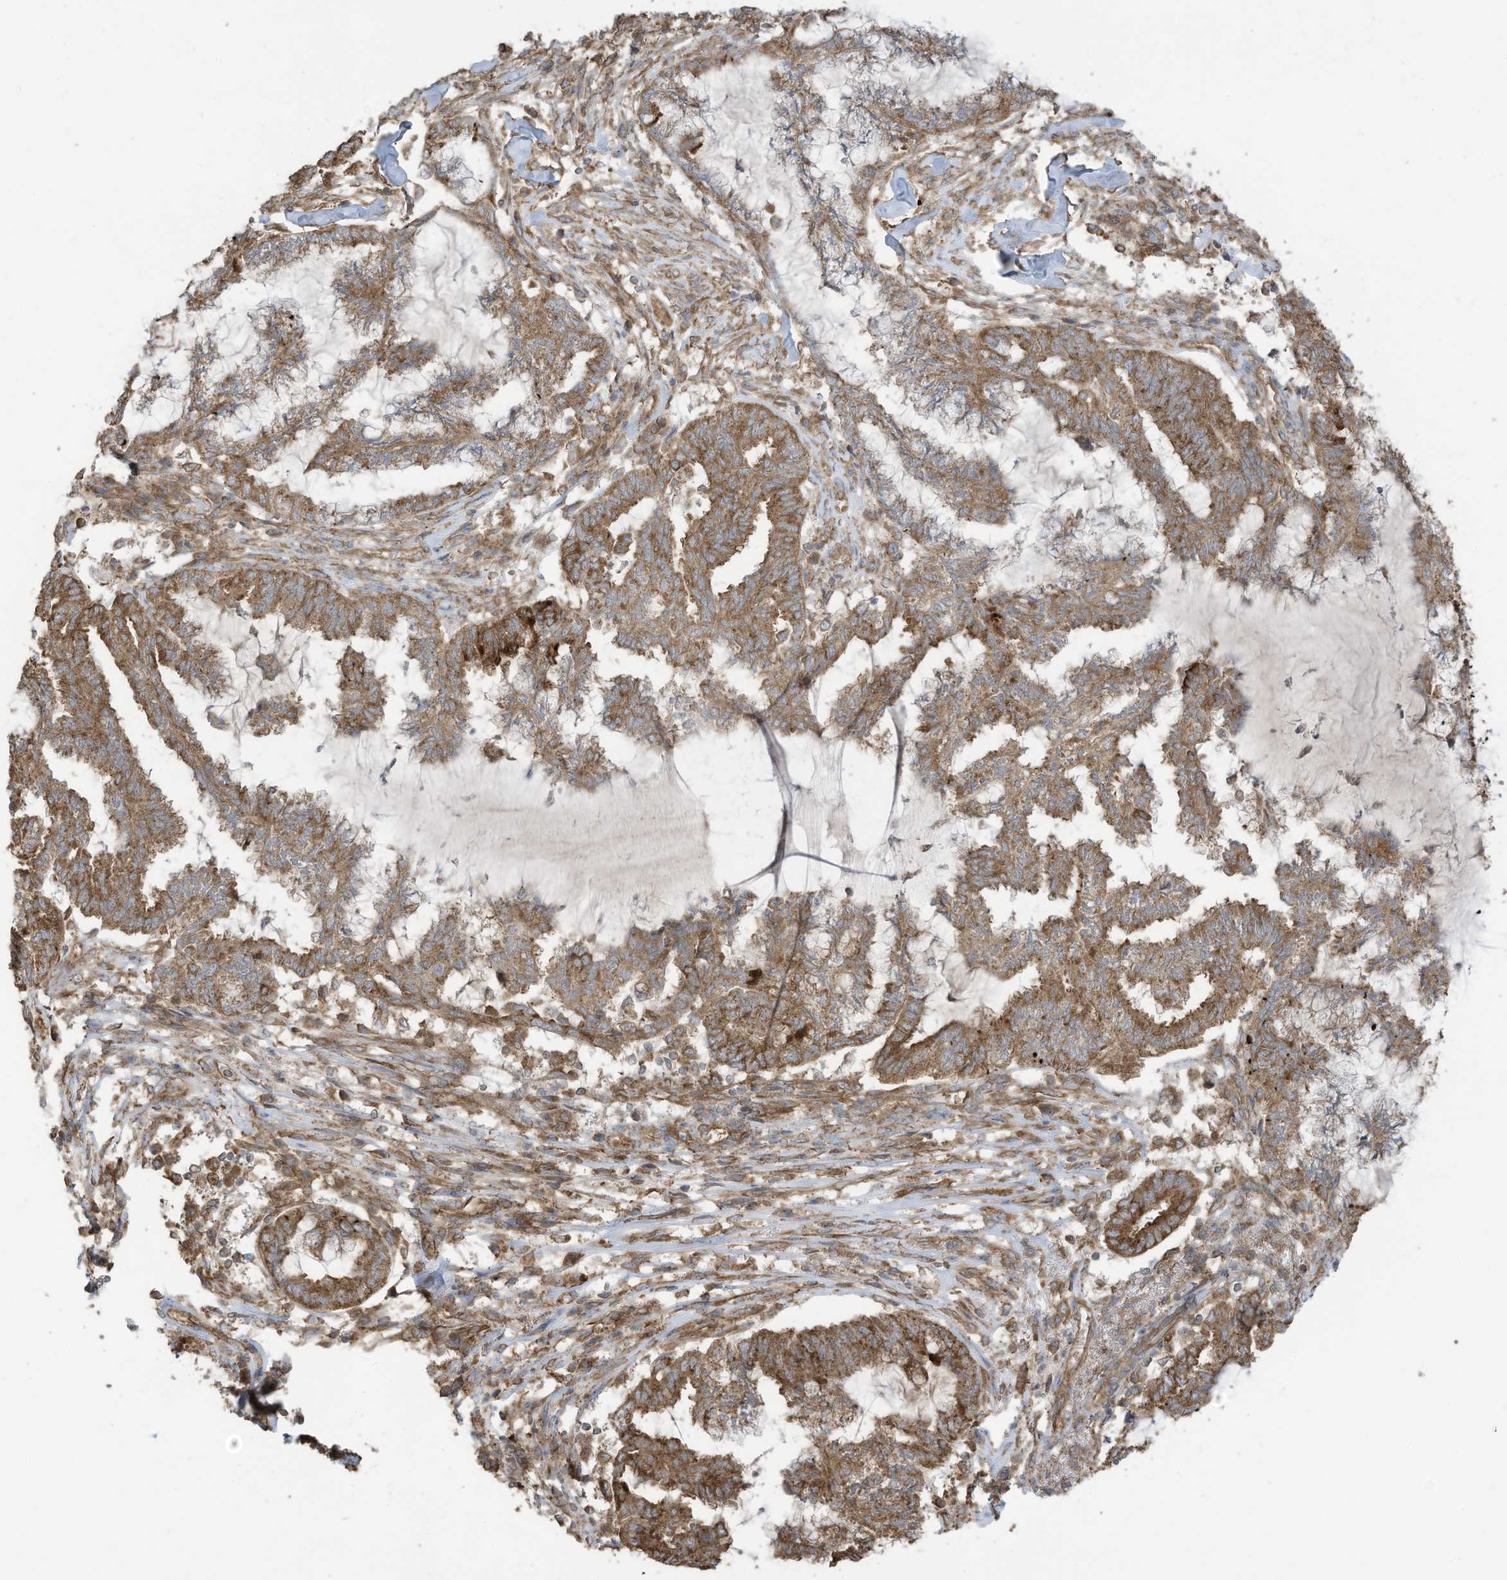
{"staining": {"intensity": "moderate", "quantity": ">75%", "location": "cytoplasmic/membranous"}, "tissue": "endometrial cancer", "cell_type": "Tumor cells", "image_type": "cancer", "snomed": [{"axis": "morphology", "description": "Adenocarcinoma, NOS"}, {"axis": "topography", "description": "Endometrium"}], "caption": "DAB immunohistochemical staining of adenocarcinoma (endometrial) exhibits moderate cytoplasmic/membranous protein staining in approximately >75% of tumor cells.", "gene": "CGAS", "patient": {"sex": "female", "age": 86}}